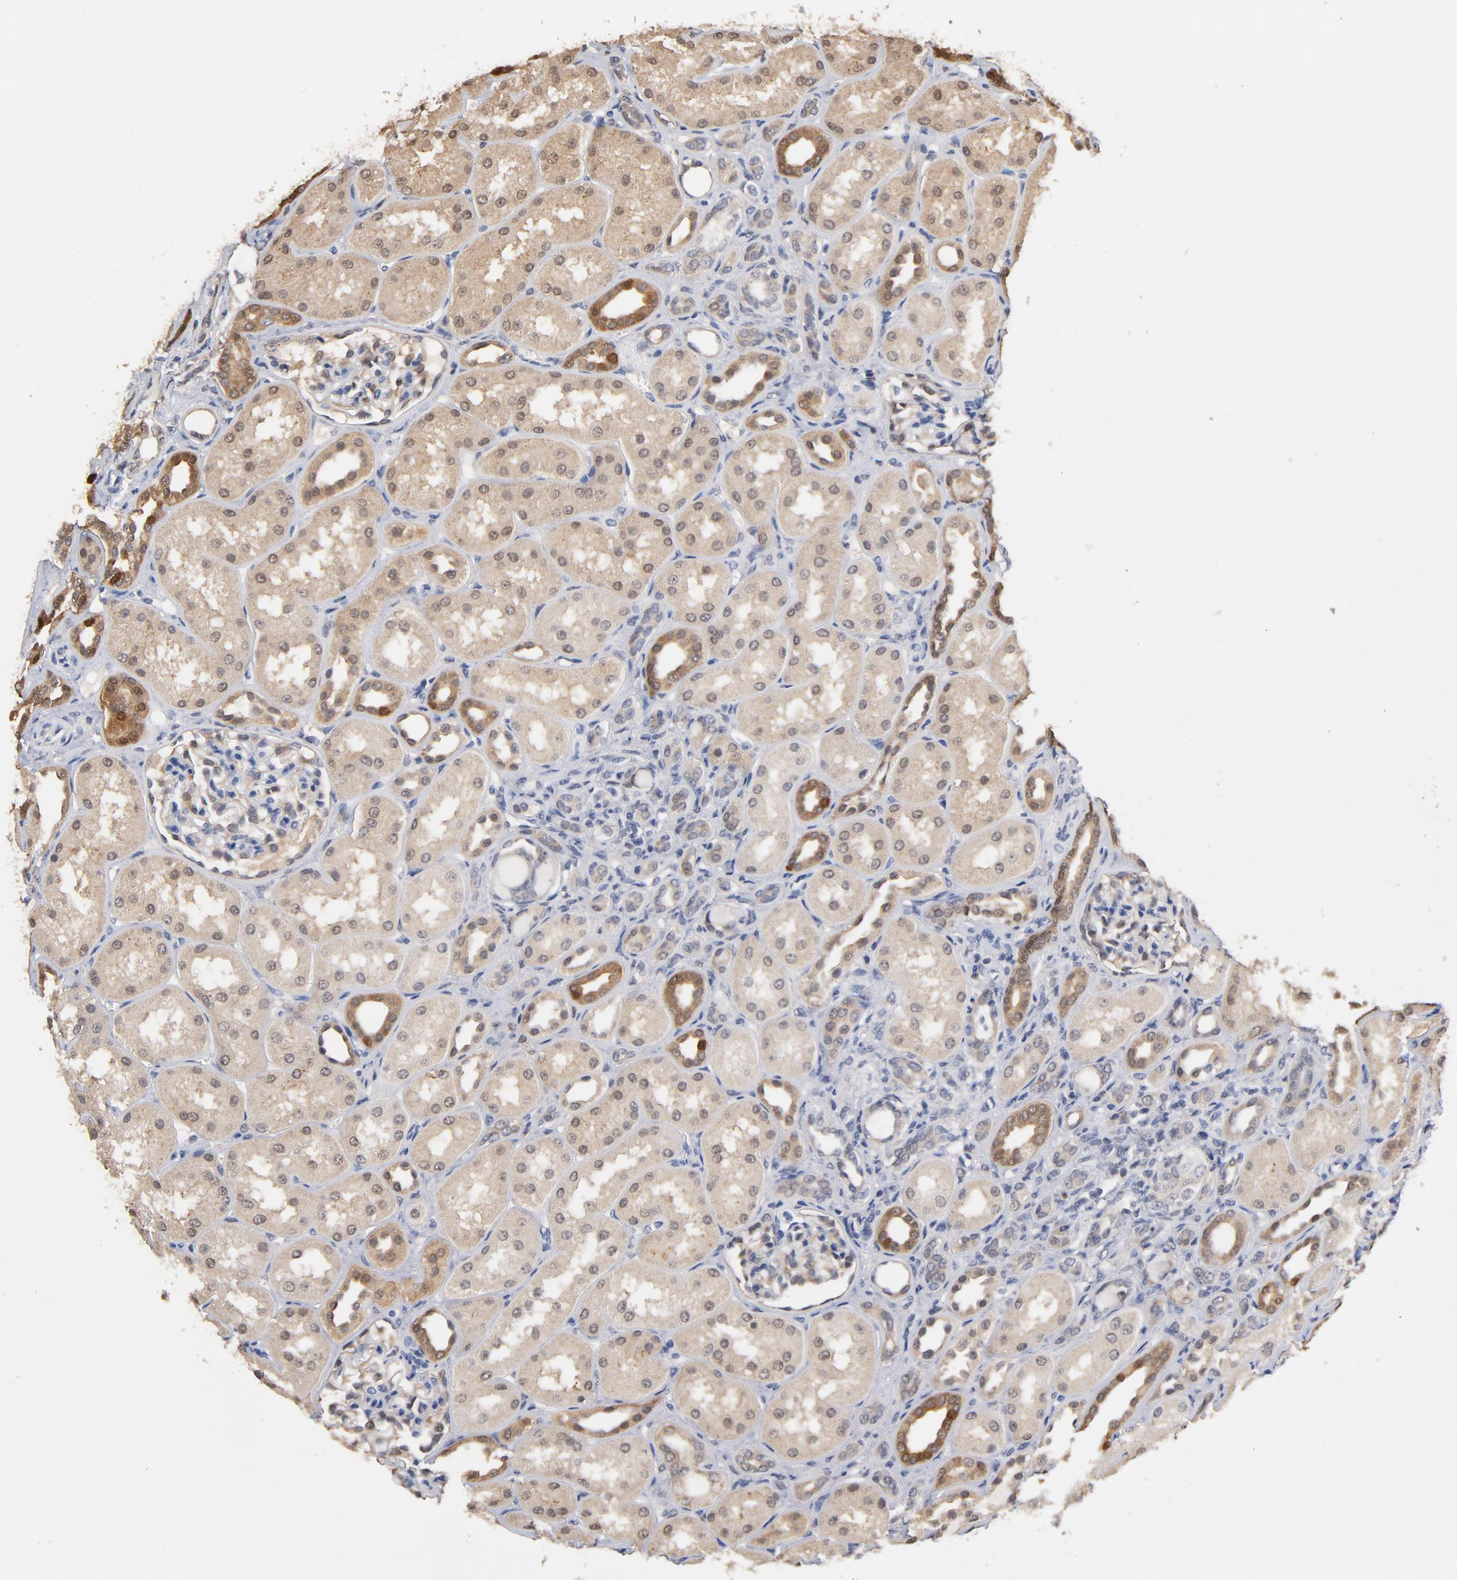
{"staining": {"intensity": "moderate", "quantity": "<25%", "location": "cytoplasmic/membranous"}, "tissue": "kidney", "cell_type": "Cells in glomeruli", "image_type": "normal", "snomed": [{"axis": "morphology", "description": "Normal tissue, NOS"}, {"axis": "topography", "description": "Kidney"}], "caption": "Cells in glomeruli exhibit low levels of moderate cytoplasmic/membranous expression in about <25% of cells in unremarkable kidney.", "gene": "MIF", "patient": {"sex": "male", "age": 7}}